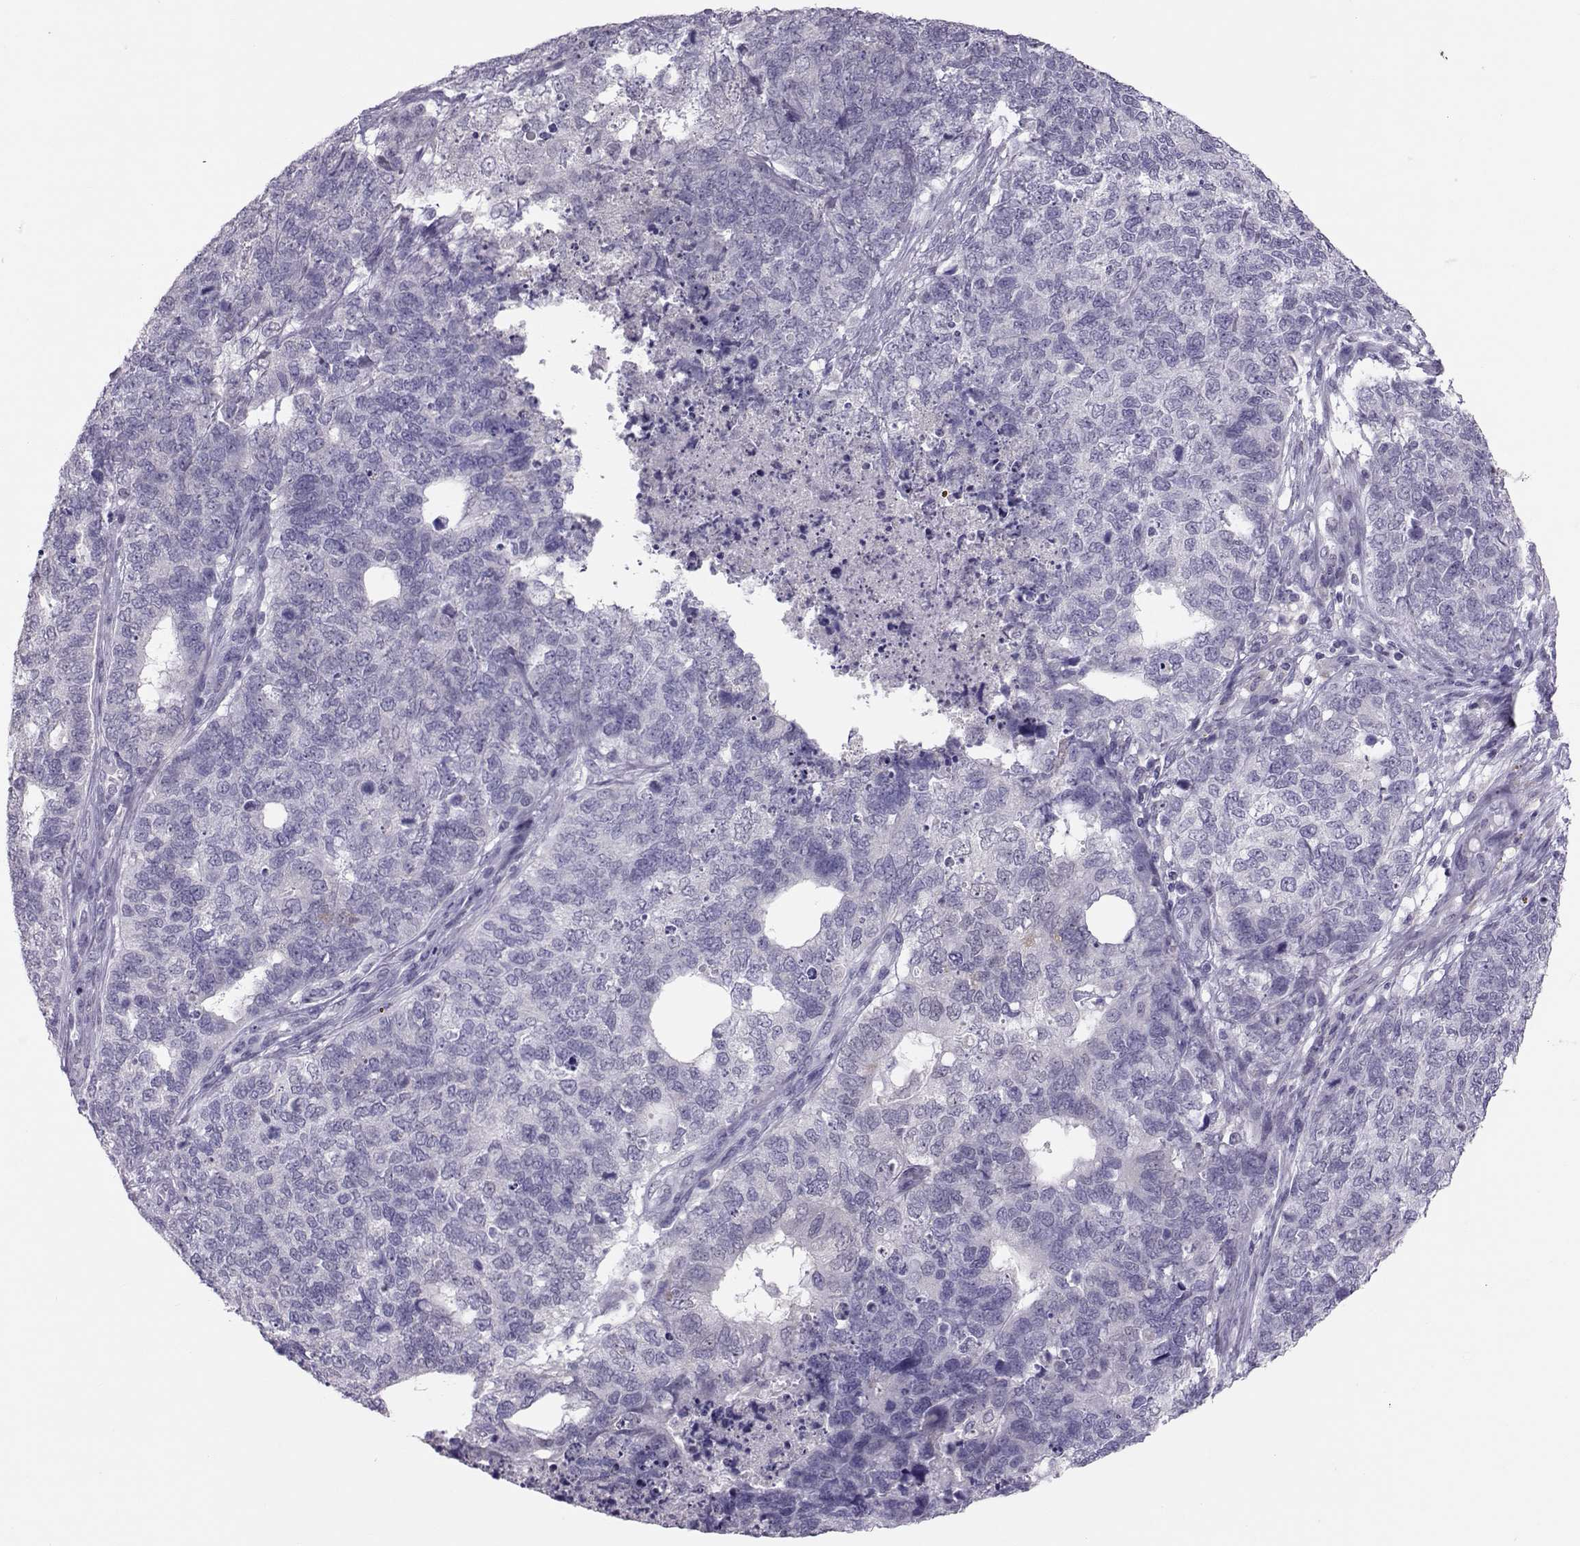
{"staining": {"intensity": "negative", "quantity": "none", "location": "none"}, "tissue": "cervical cancer", "cell_type": "Tumor cells", "image_type": "cancer", "snomed": [{"axis": "morphology", "description": "Squamous cell carcinoma, NOS"}, {"axis": "topography", "description": "Cervix"}], "caption": "Immunohistochemistry of human cervical cancer (squamous cell carcinoma) displays no positivity in tumor cells.", "gene": "DNAAF1", "patient": {"sex": "female", "age": 63}}